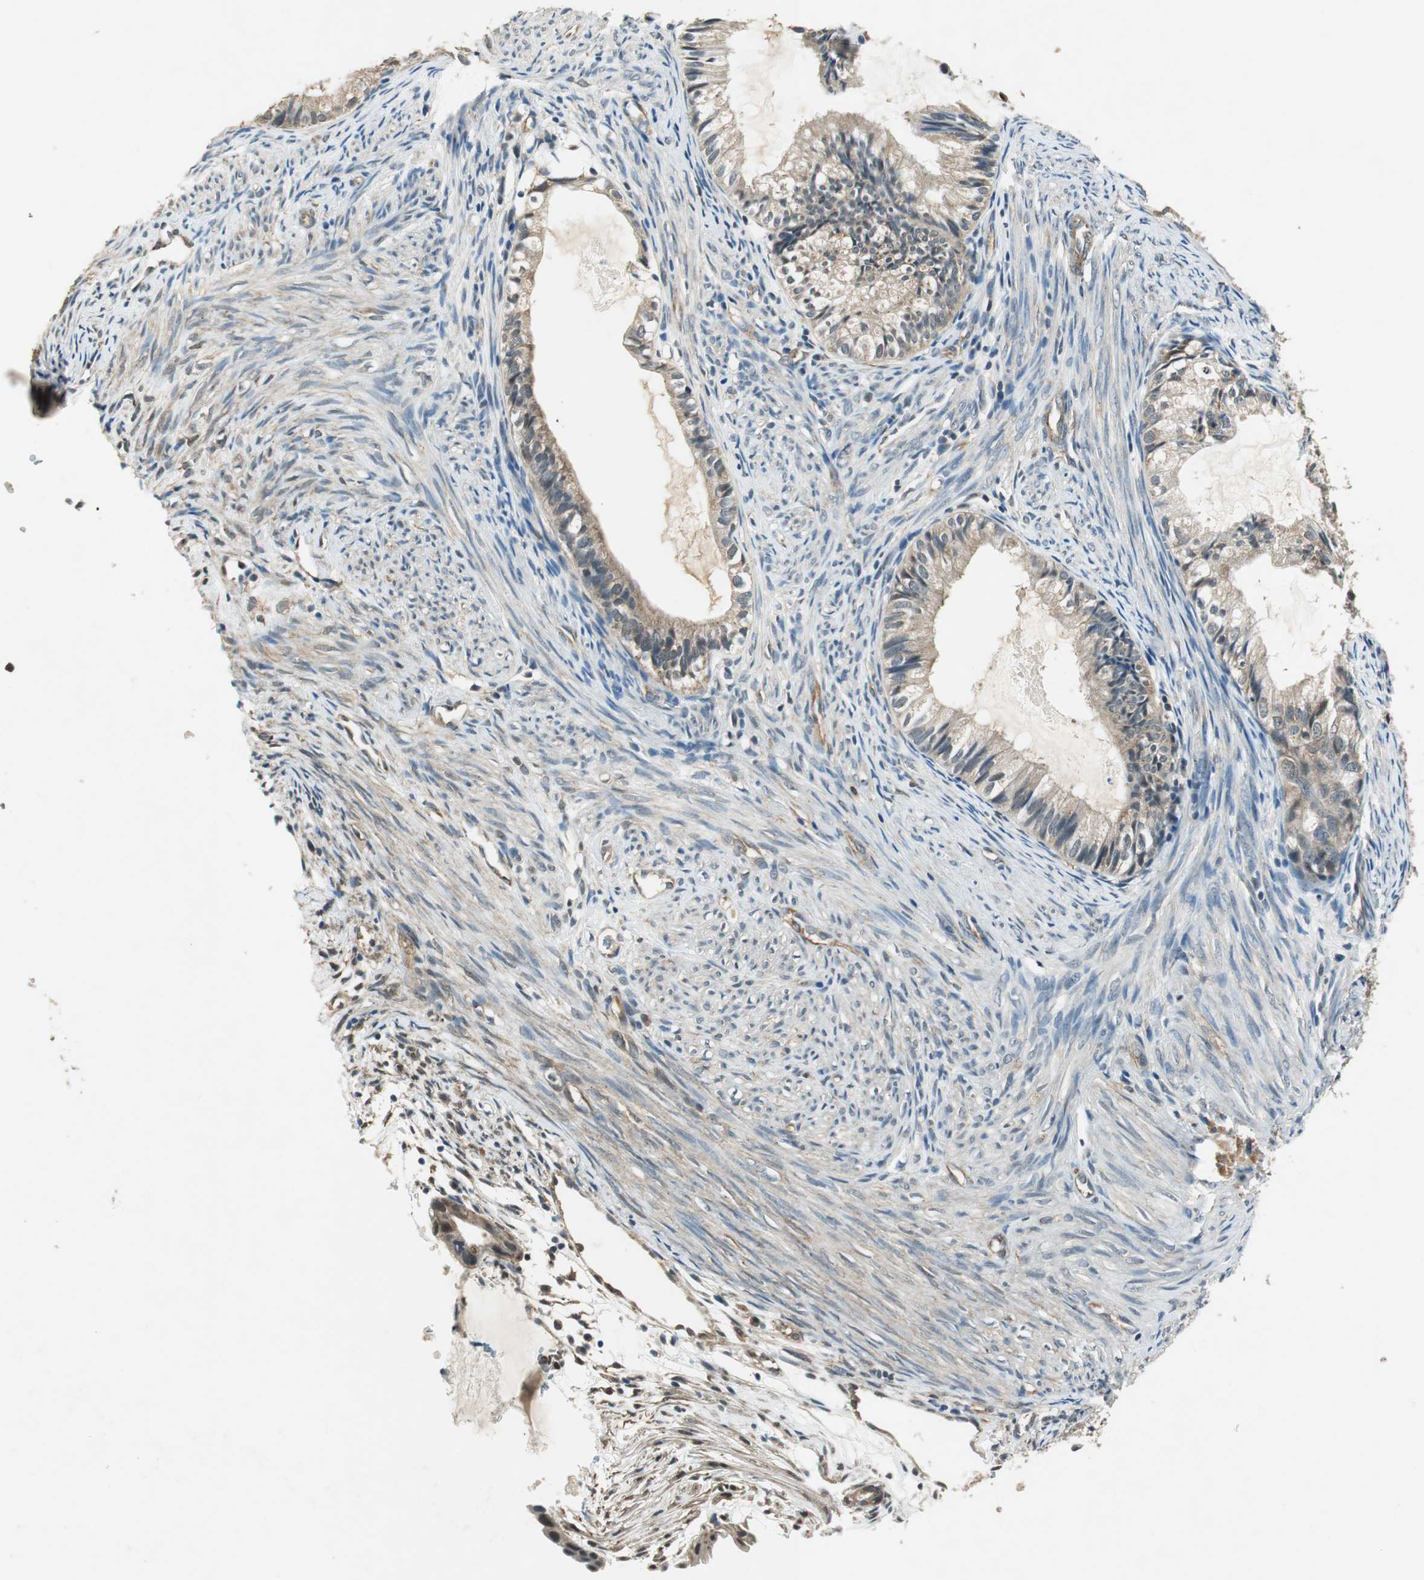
{"staining": {"intensity": "weak", "quantity": ">75%", "location": "cytoplasmic/membranous"}, "tissue": "cervical cancer", "cell_type": "Tumor cells", "image_type": "cancer", "snomed": [{"axis": "morphology", "description": "Normal tissue, NOS"}, {"axis": "morphology", "description": "Adenocarcinoma, NOS"}, {"axis": "topography", "description": "Cervix"}, {"axis": "topography", "description": "Endometrium"}], "caption": "Cervical cancer (adenocarcinoma) tissue exhibits weak cytoplasmic/membranous positivity in approximately >75% of tumor cells Nuclei are stained in blue.", "gene": "PSMB4", "patient": {"sex": "female", "age": 86}}